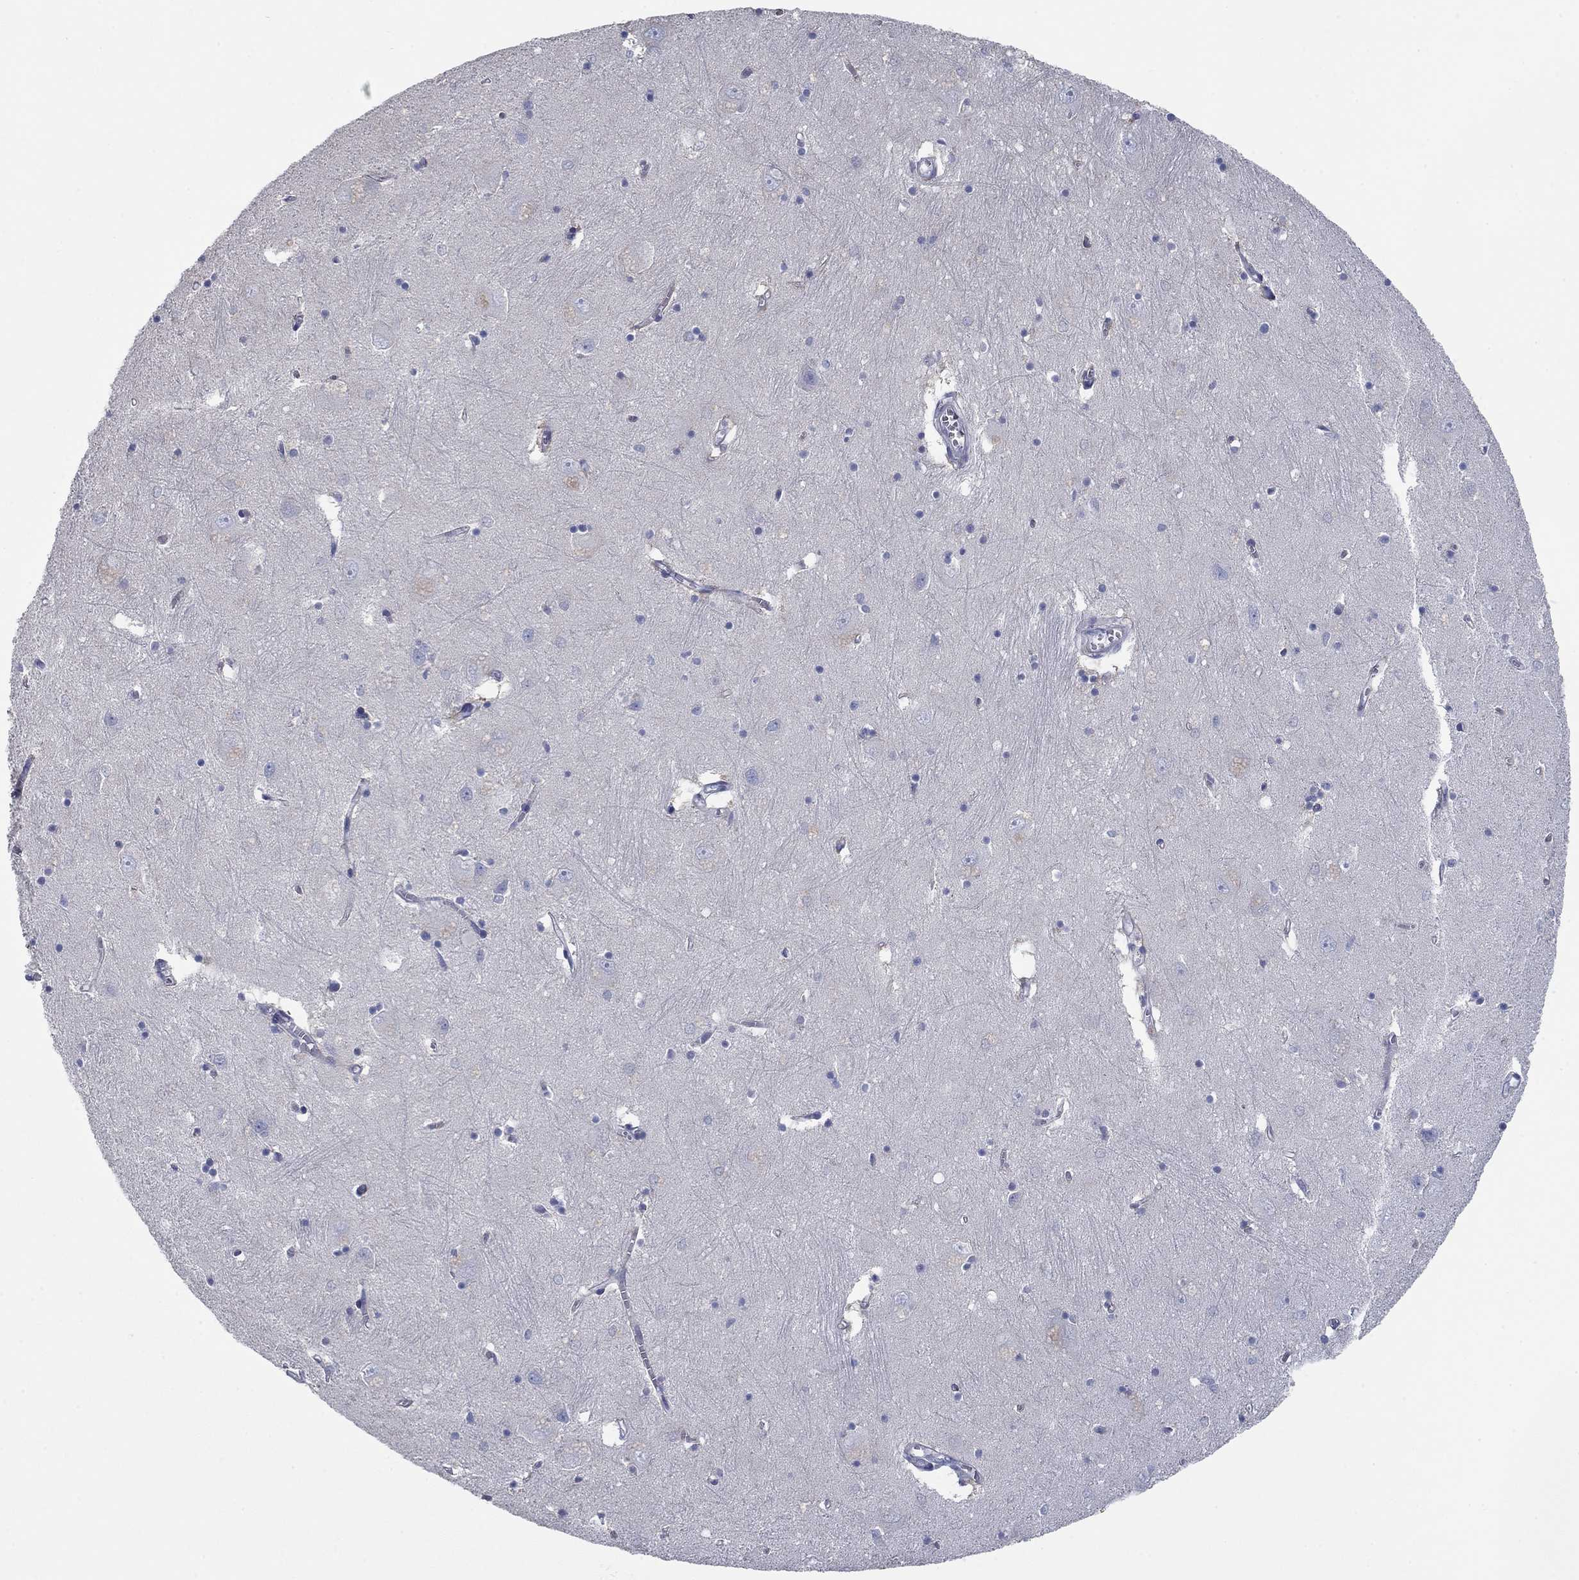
{"staining": {"intensity": "negative", "quantity": "none", "location": "none"}, "tissue": "caudate", "cell_type": "Glial cells", "image_type": "normal", "snomed": [{"axis": "morphology", "description": "Normal tissue, NOS"}, {"axis": "topography", "description": "Lateral ventricle wall"}], "caption": "High power microscopy image of an immunohistochemistry micrograph of normal caudate, revealing no significant staining in glial cells.", "gene": "APOC3", "patient": {"sex": "male", "age": 54}}